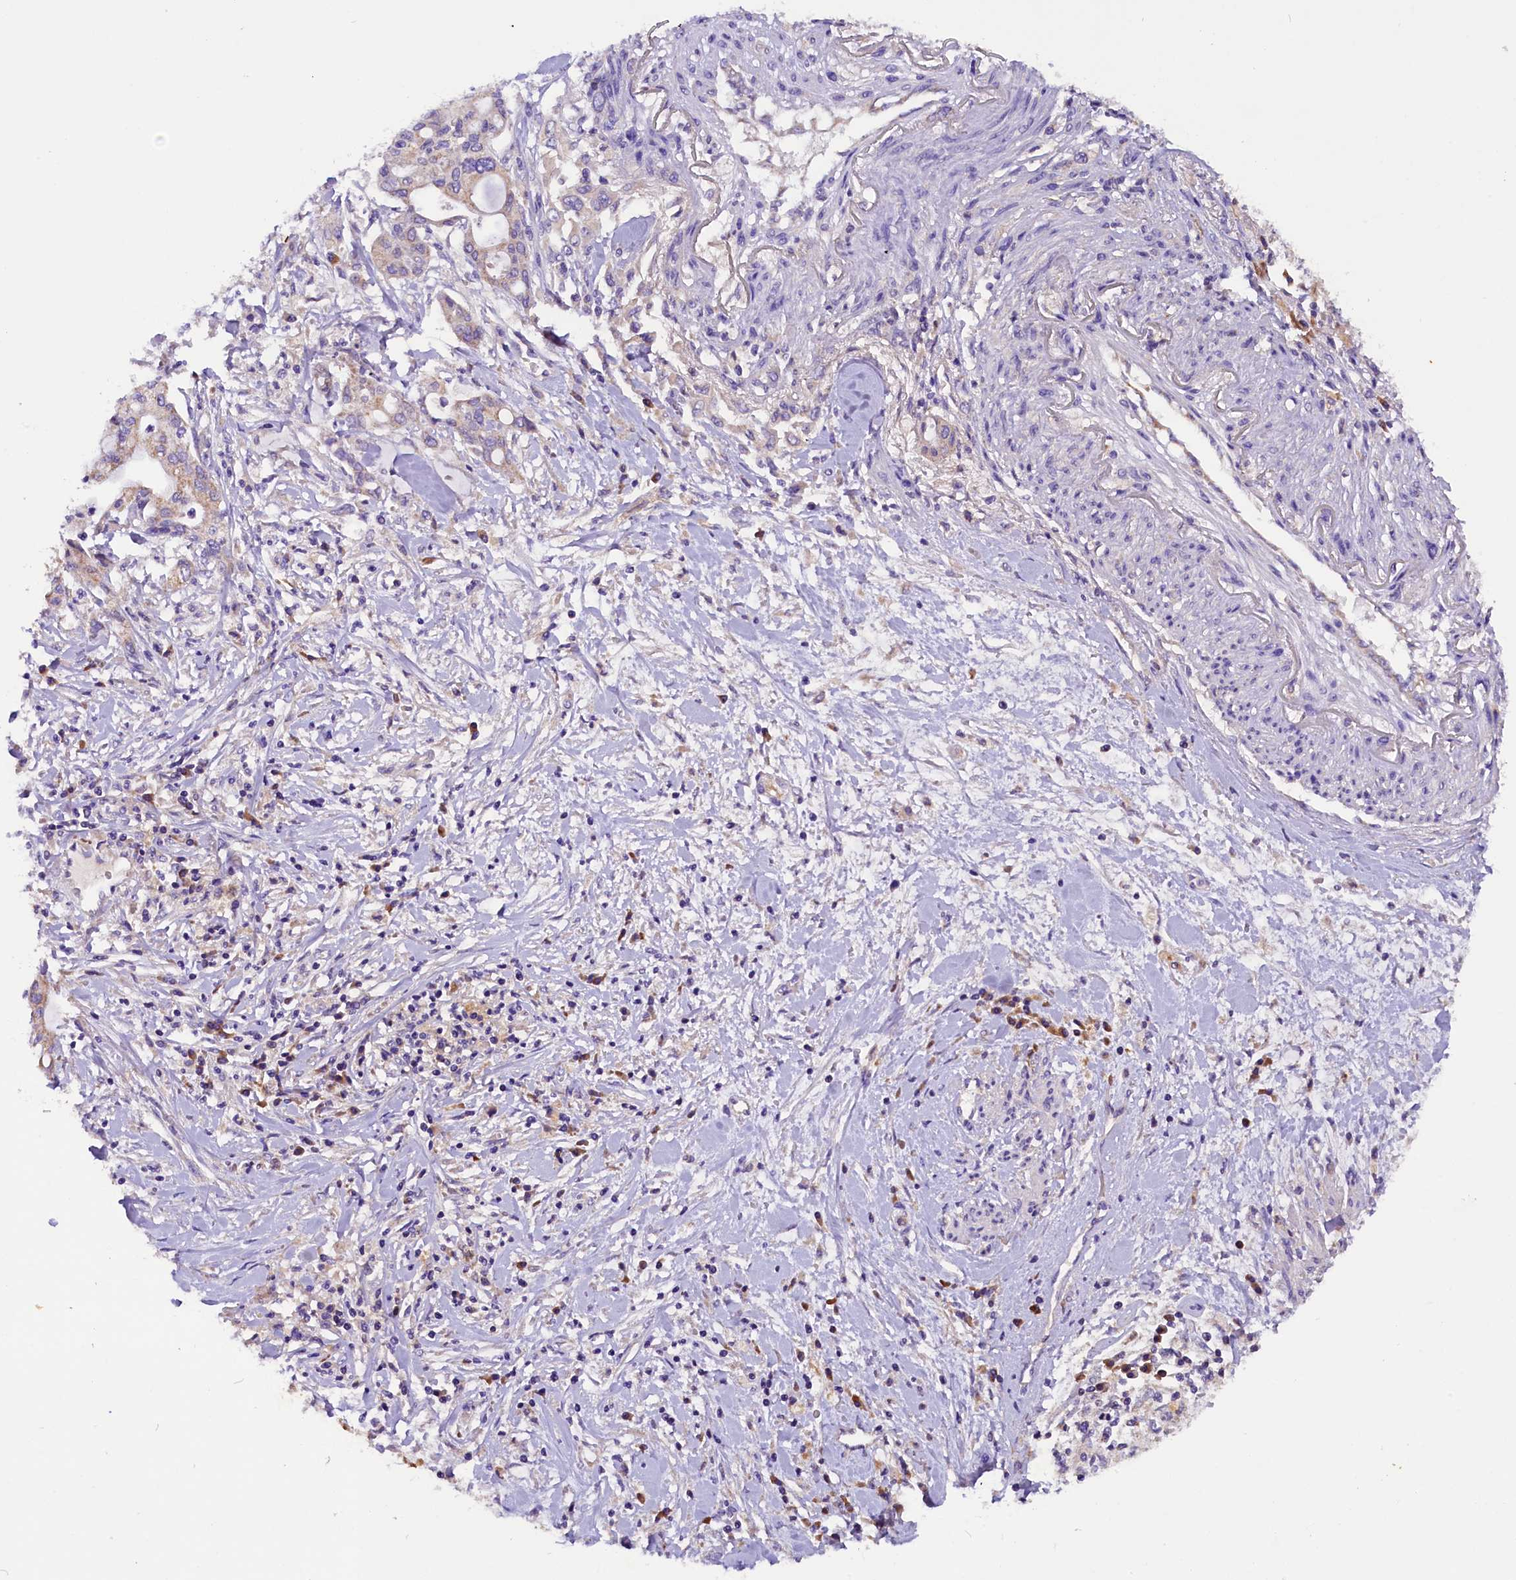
{"staining": {"intensity": "weak", "quantity": ">75%", "location": "cytoplasmic/membranous"}, "tissue": "pancreatic cancer", "cell_type": "Tumor cells", "image_type": "cancer", "snomed": [{"axis": "morphology", "description": "Adenocarcinoma, NOS"}, {"axis": "topography", "description": "Pancreas"}], "caption": "IHC photomicrograph of pancreatic cancer (adenocarcinoma) stained for a protein (brown), which demonstrates low levels of weak cytoplasmic/membranous positivity in approximately >75% of tumor cells.", "gene": "SIX5", "patient": {"sex": "male", "age": 46}}